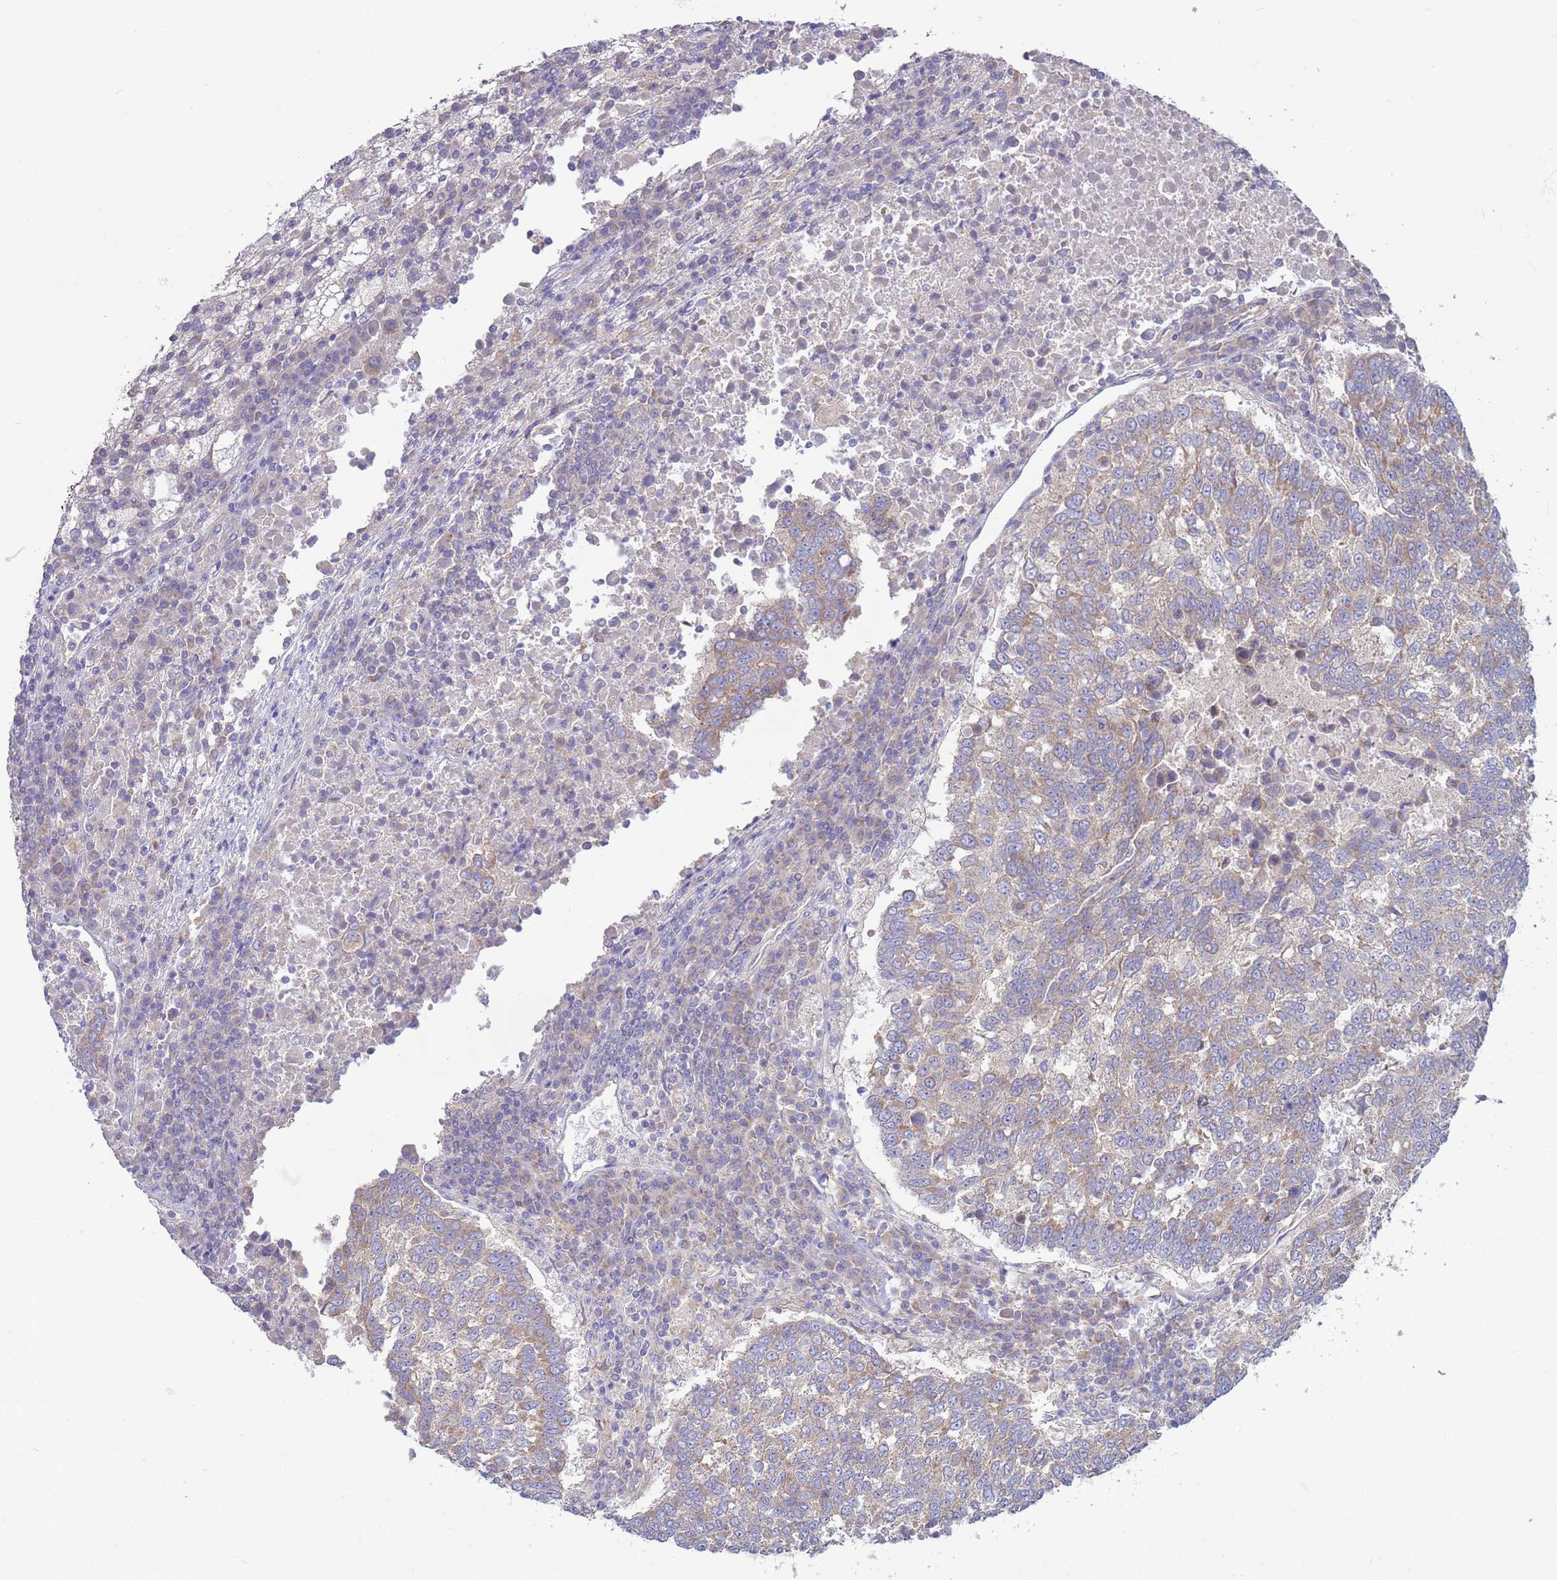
{"staining": {"intensity": "weak", "quantity": "25%-75%", "location": "cytoplasmic/membranous"}, "tissue": "lung cancer", "cell_type": "Tumor cells", "image_type": "cancer", "snomed": [{"axis": "morphology", "description": "Squamous cell carcinoma, NOS"}, {"axis": "topography", "description": "Lung"}], "caption": "Human lung squamous cell carcinoma stained with a protein marker shows weak staining in tumor cells.", "gene": "UQCRQ", "patient": {"sex": "male", "age": 73}}